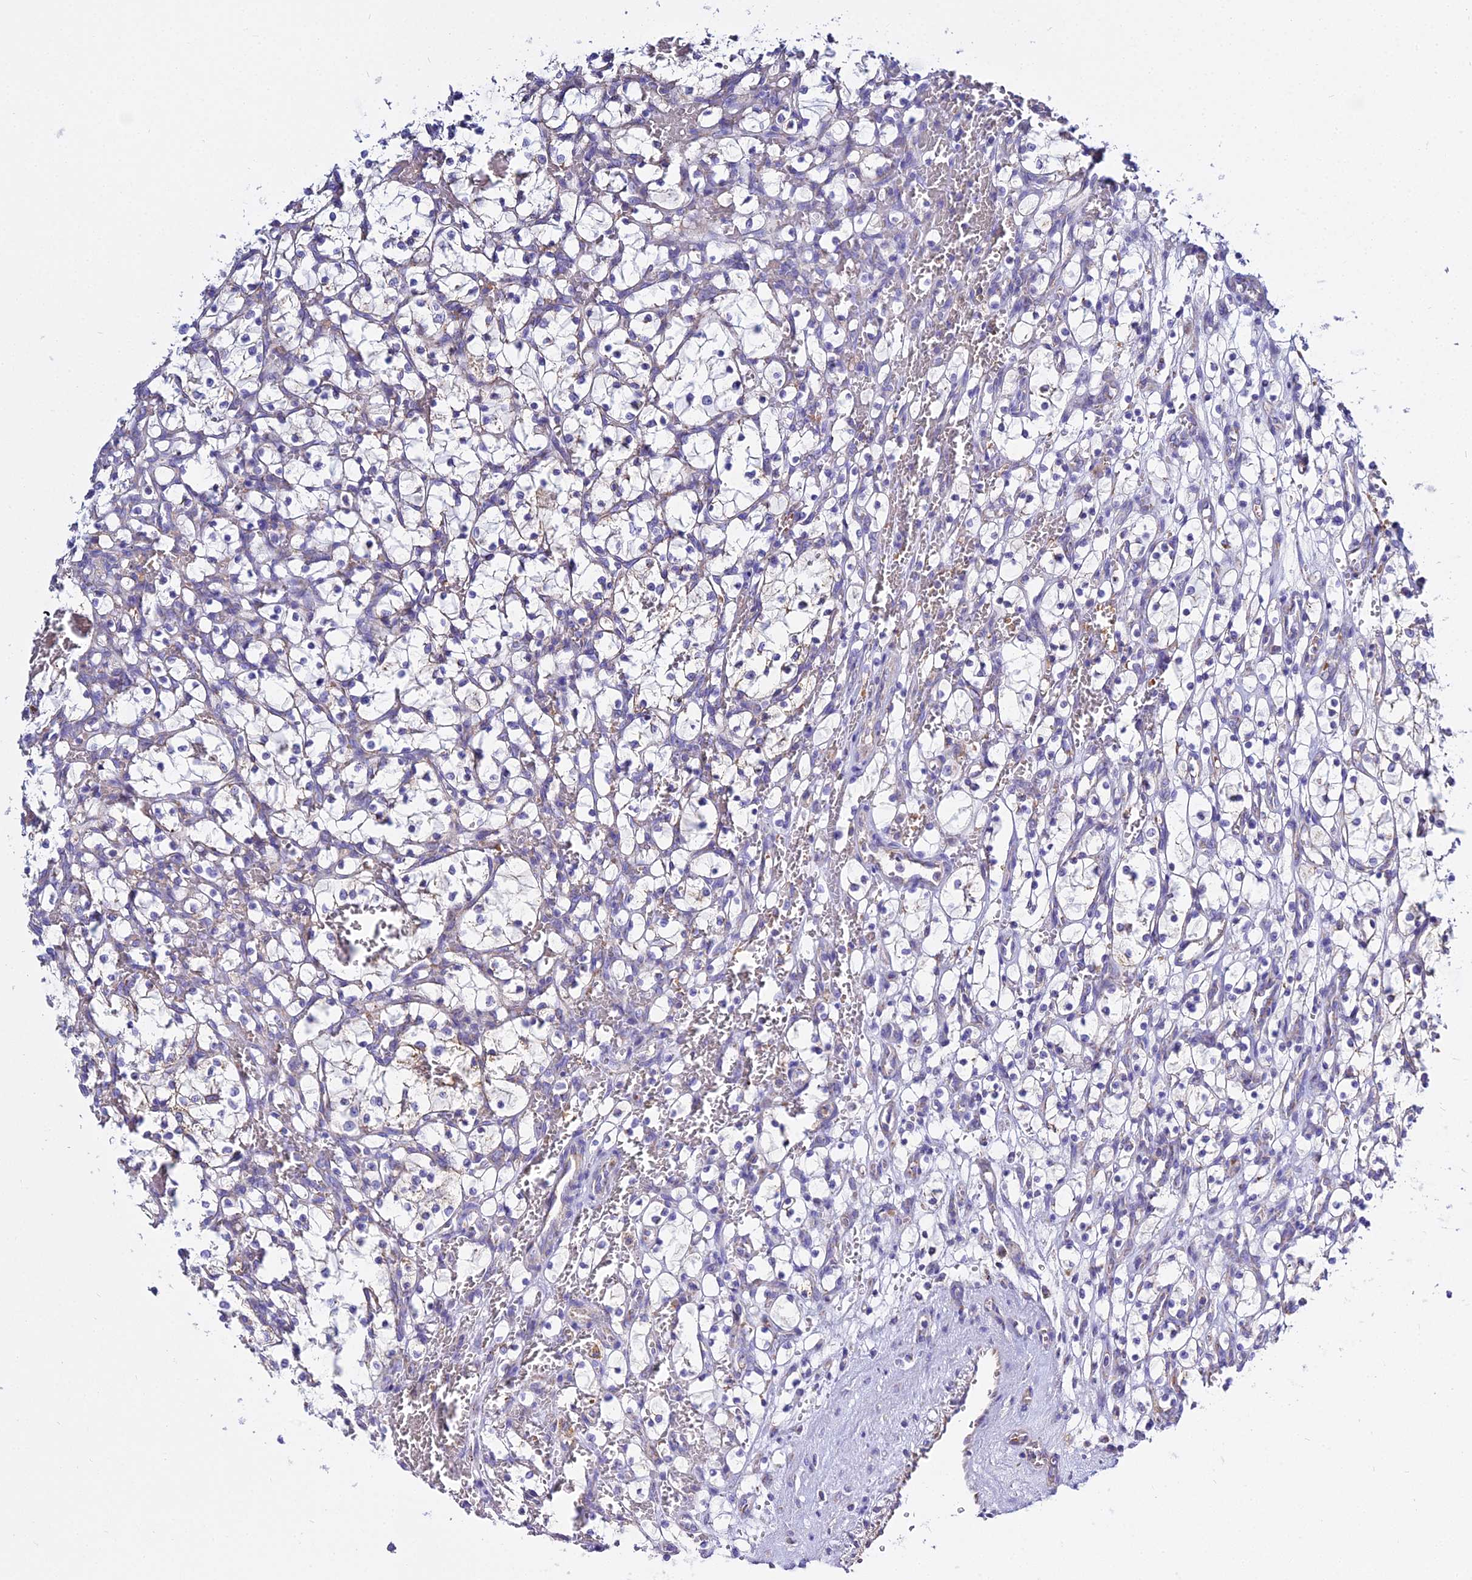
{"staining": {"intensity": "weak", "quantity": "<25%", "location": "cytoplasmic/membranous"}, "tissue": "renal cancer", "cell_type": "Tumor cells", "image_type": "cancer", "snomed": [{"axis": "morphology", "description": "Adenocarcinoma, NOS"}, {"axis": "topography", "description": "Kidney"}], "caption": "Tumor cells show no significant positivity in renal cancer (adenocarcinoma).", "gene": "TYW5", "patient": {"sex": "female", "age": 69}}